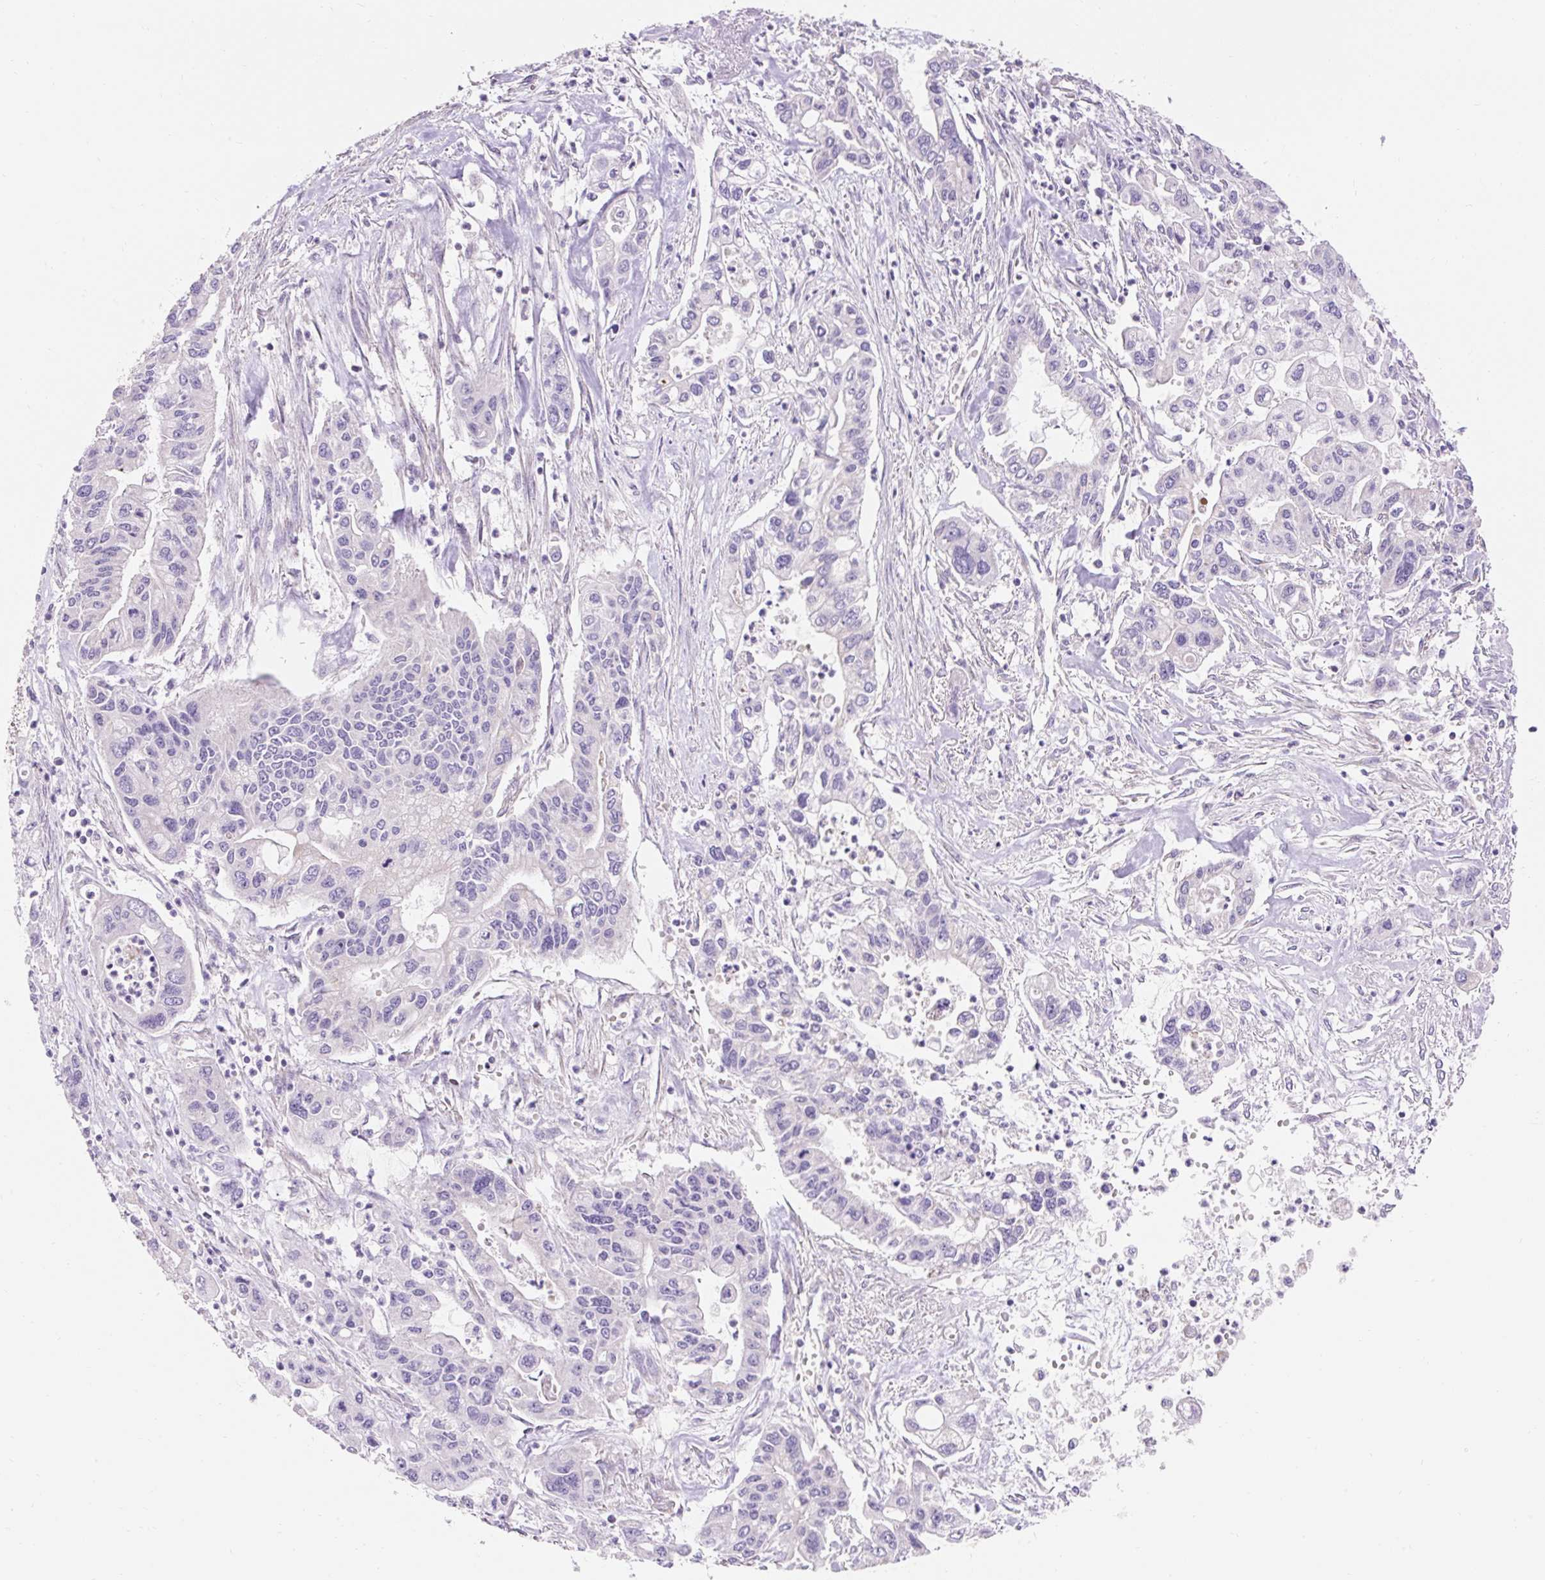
{"staining": {"intensity": "negative", "quantity": "none", "location": "none"}, "tissue": "pancreatic cancer", "cell_type": "Tumor cells", "image_type": "cancer", "snomed": [{"axis": "morphology", "description": "Adenocarcinoma, NOS"}, {"axis": "topography", "description": "Pancreas"}], "caption": "Pancreatic cancer was stained to show a protein in brown. There is no significant positivity in tumor cells.", "gene": "PMAIP1", "patient": {"sex": "male", "age": 62}}